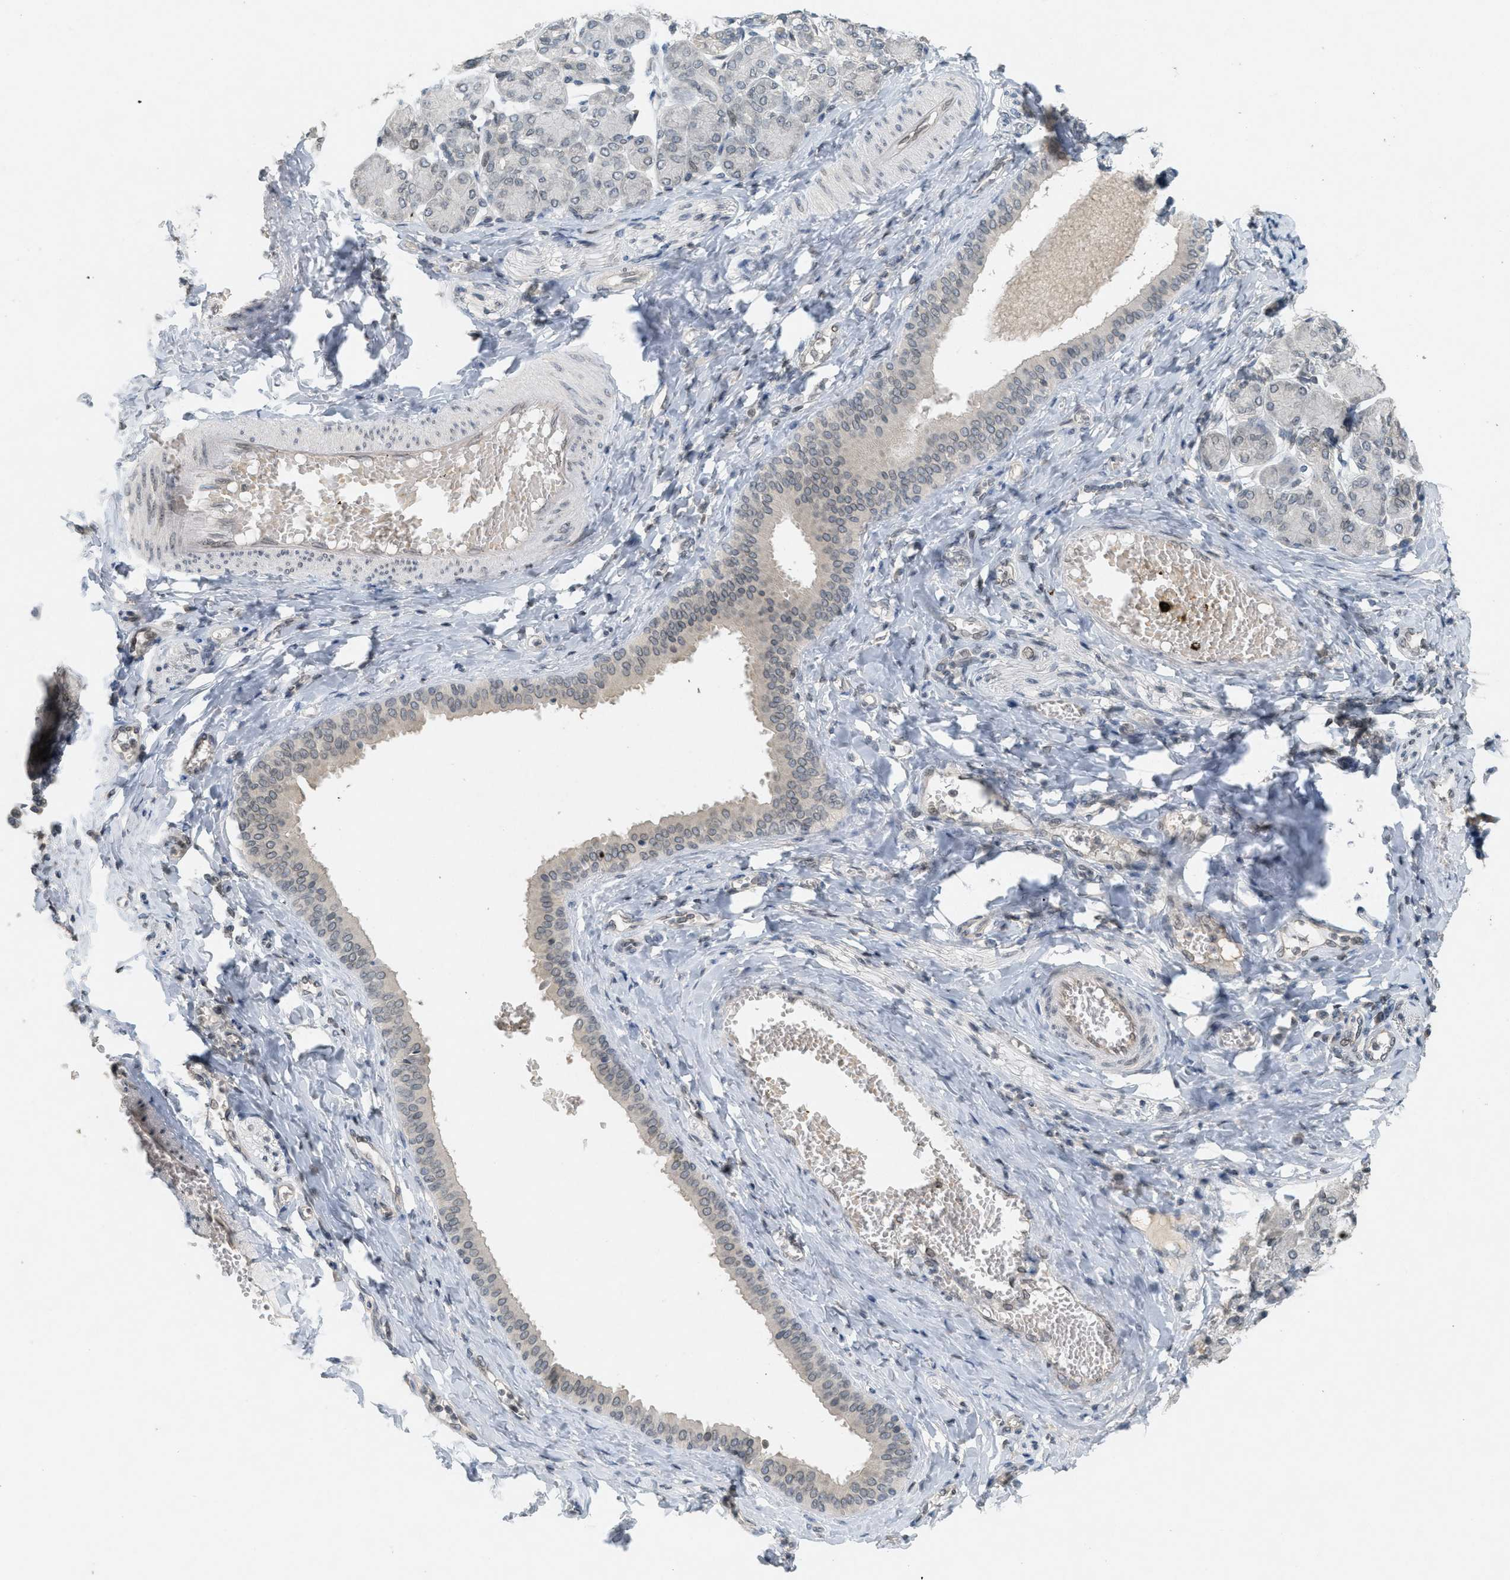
{"staining": {"intensity": "moderate", "quantity": "<25%", "location": "cytoplasmic/membranous"}, "tissue": "salivary gland", "cell_type": "Glandular cells", "image_type": "normal", "snomed": [{"axis": "morphology", "description": "Normal tissue, NOS"}, {"axis": "morphology", "description": "Inflammation, NOS"}, {"axis": "topography", "description": "Lymph node"}, {"axis": "topography", "description": "Salivary gland"}], "caption": "The immunohistochemical stain shows moderate cytoplasmic/membranous positivity in glandular cells of normal salivary gland. Nuclei are stained in blue.", "gene": "ABHD6", "patient": {"sex": "male", "age": 3}}